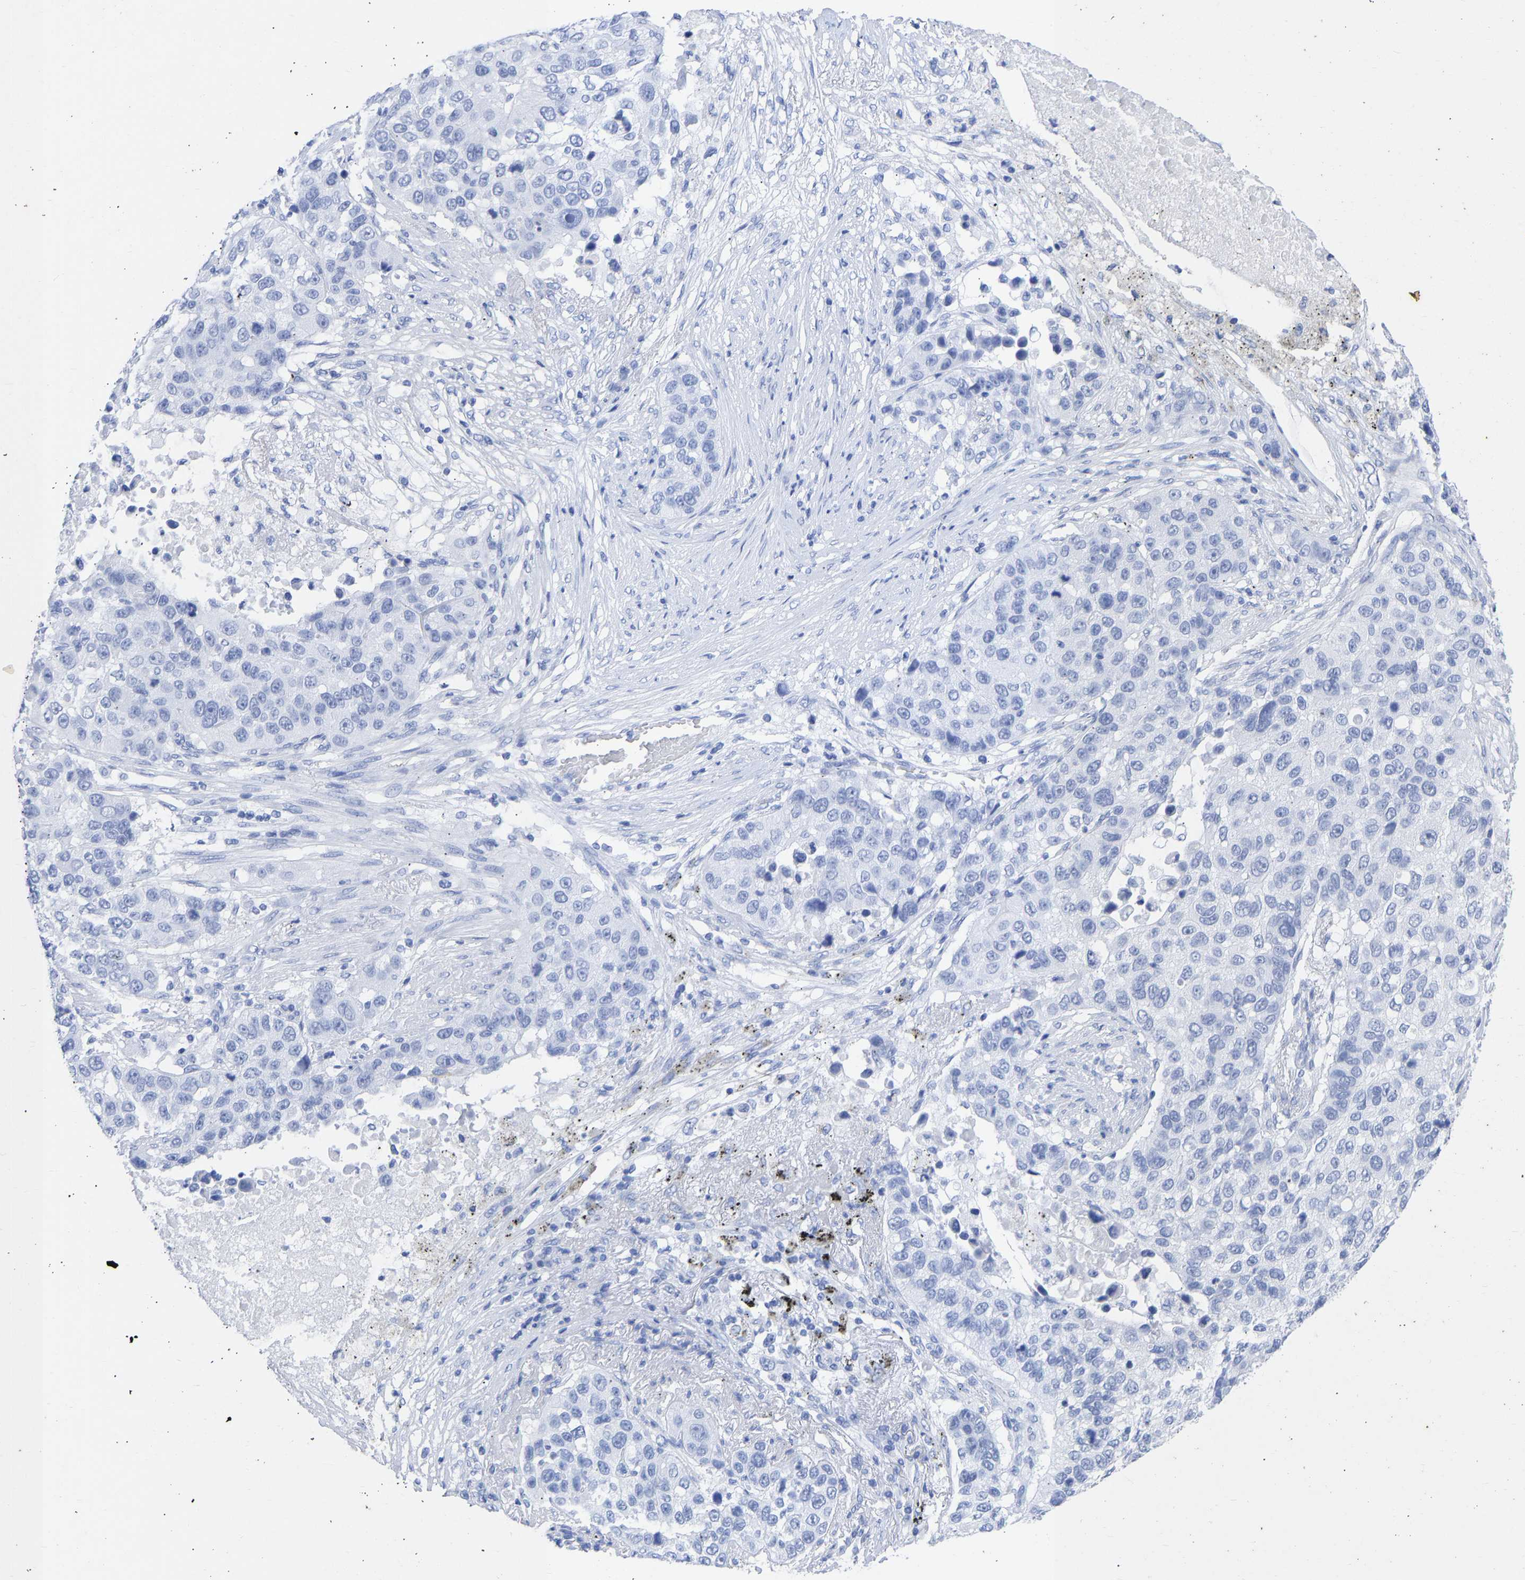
{"staining": {"intensity": "negative", "quantity": "none", "location": "none"}, "tissue": "lung cancer", "cell_type": "Tumor cells", "image_type": "cancer", "snomed": [{"axis": "morphology", "description": "Squamous cell carcinoma, NOS"}, {"axis": "topography", "description": "Lung"}], "caption": "IHC image of neoplastic tissue: lung cancer (squamous cell carcinoma) stained with DAB demonstrates no significant protein positivity in tumor cells.", "gene": "KRT1", "patient": {"sex": "male", "age": 57}}